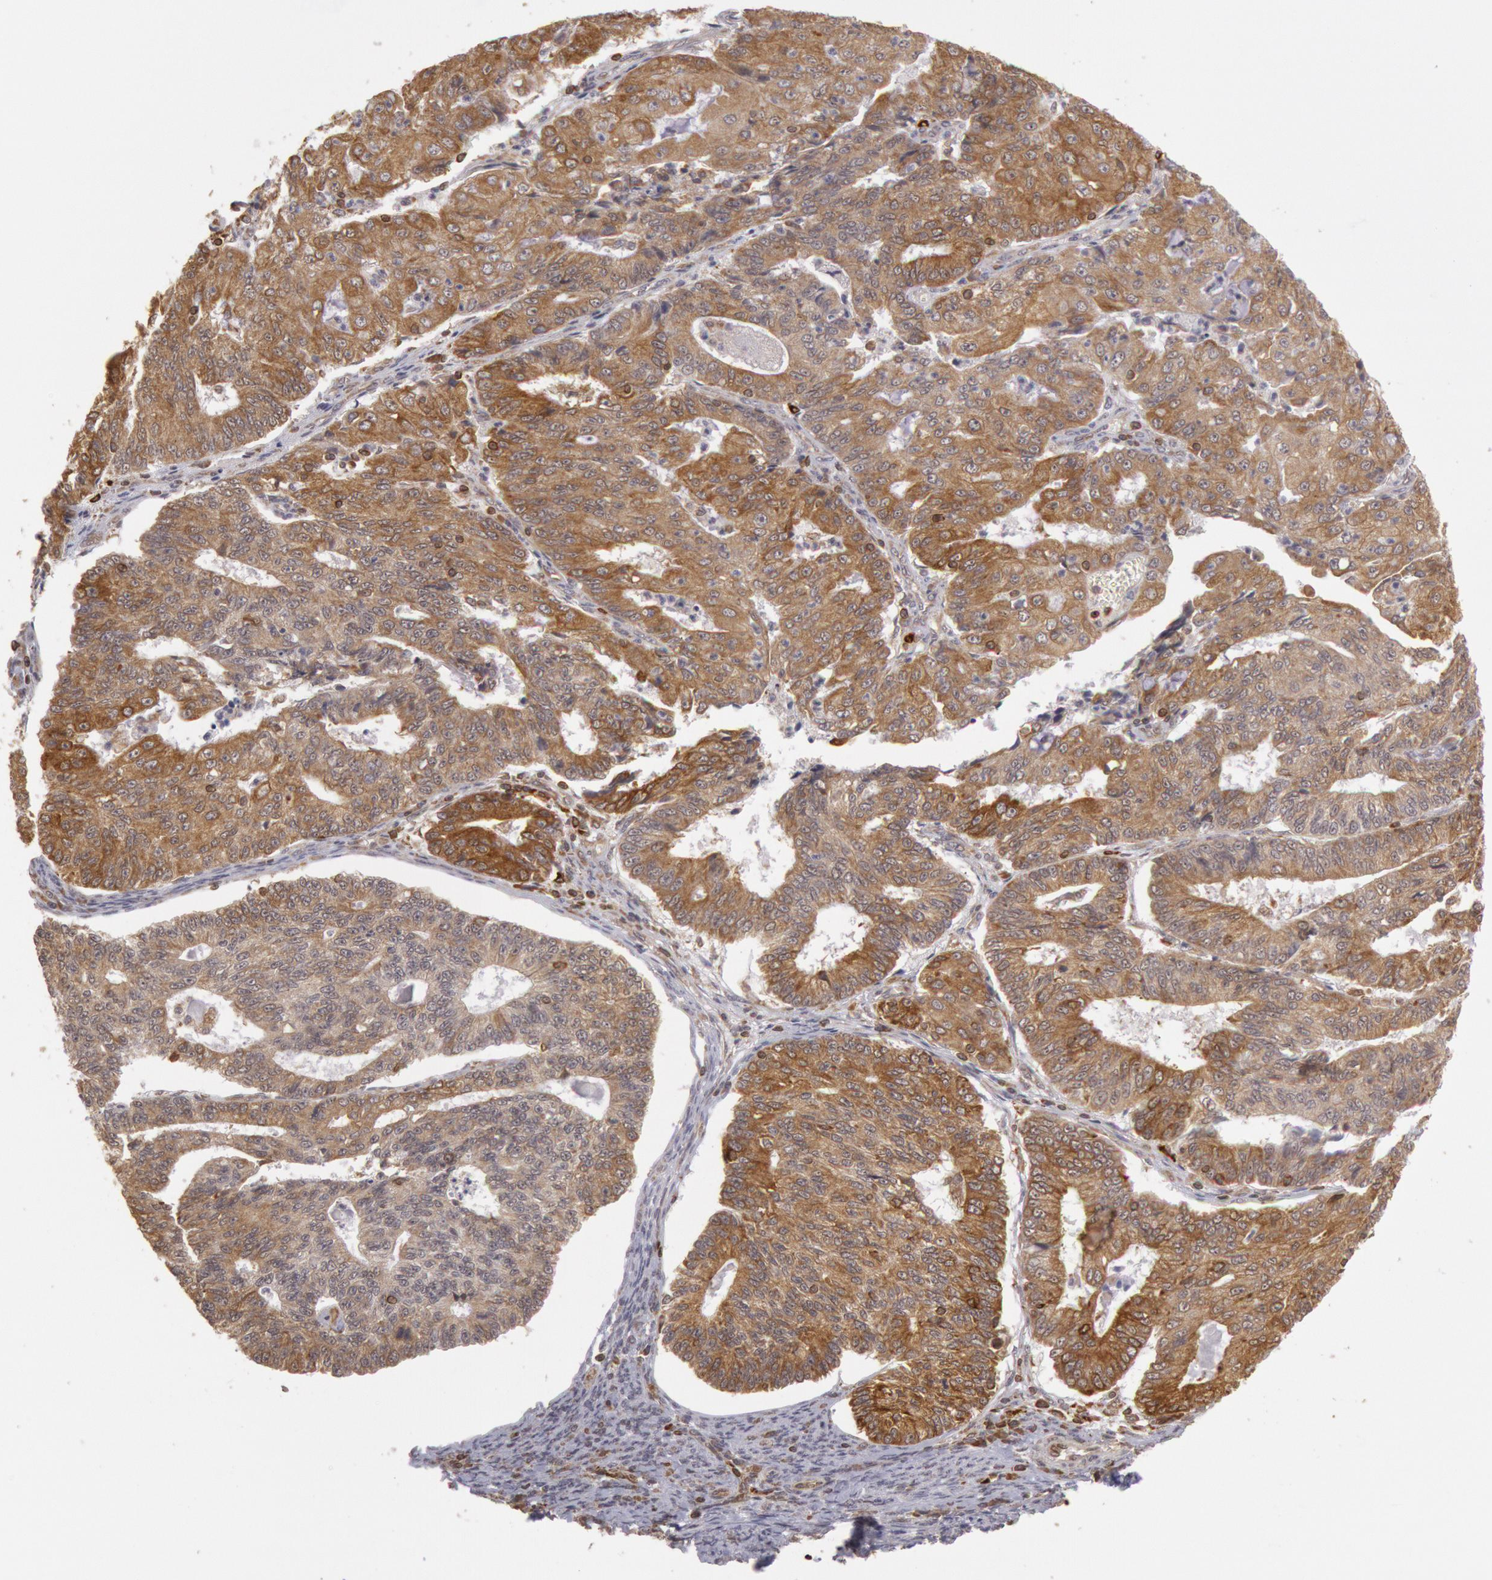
{"staining": {"intensity": "moderate", "quantity": ">75%", "location": "cytoplasmic/membranous"}, "tissue": "endometrial cancer", "cell_type": "Tumor cells", "image_type": "cancer", "snomed": [{"axis": "morphology", "description": "Adenocarcinoma, NOS"}, {"axis": "topography", "description": "Endometrium"}], "caption": "Endometrial cancer (adenocarcinoma) was stained to show a protein in brown. There is medium levels of moderate cytoplasmic/membranous positivity in approximately >75% of tumor cells.", "gene": "TAP2", "patient": {"sex": "female", "age": 56}}